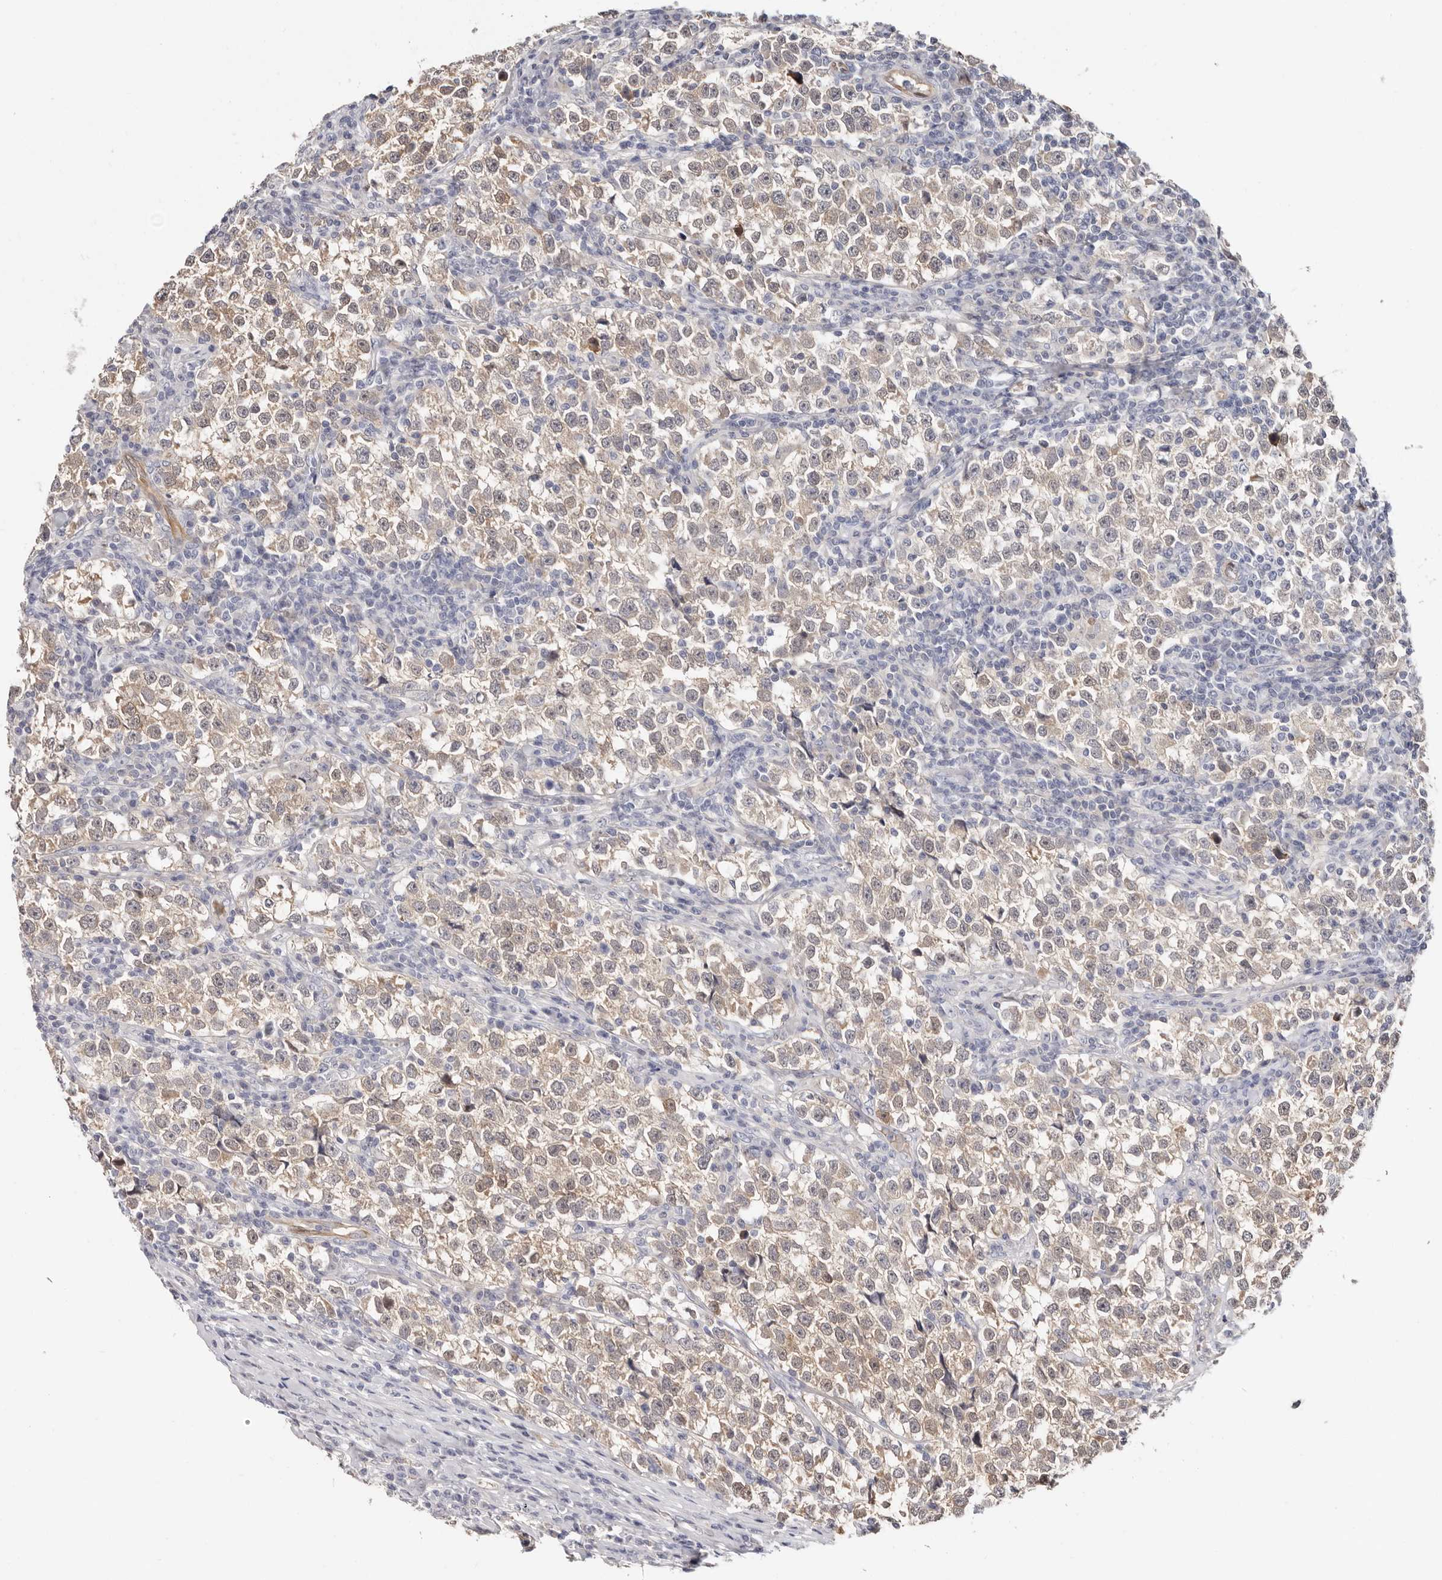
{"staining": {"intensity": "weak", "quantity": ">75%", "location": "cytoplasmic/membranous"}, "tissue": "testis cancer", "cell_type": "Tumor cells", "image_type": "cancer", "snomed": [{"axis": "morphology", "description": "Normal tissue, NOS"}, {"axis": "morphology", "description": "Seminoma, NOS"}, {"axis": "topography", "description": "Testis"}], "caption": "This is an image of immunohistochemistry staining of testis cancer (seminoma), which shows weak positivity in the cytoplasmic/membranous of tumor cells.", "gene": "PKDCC", "patient": {"sex": "male", "age": 43}}